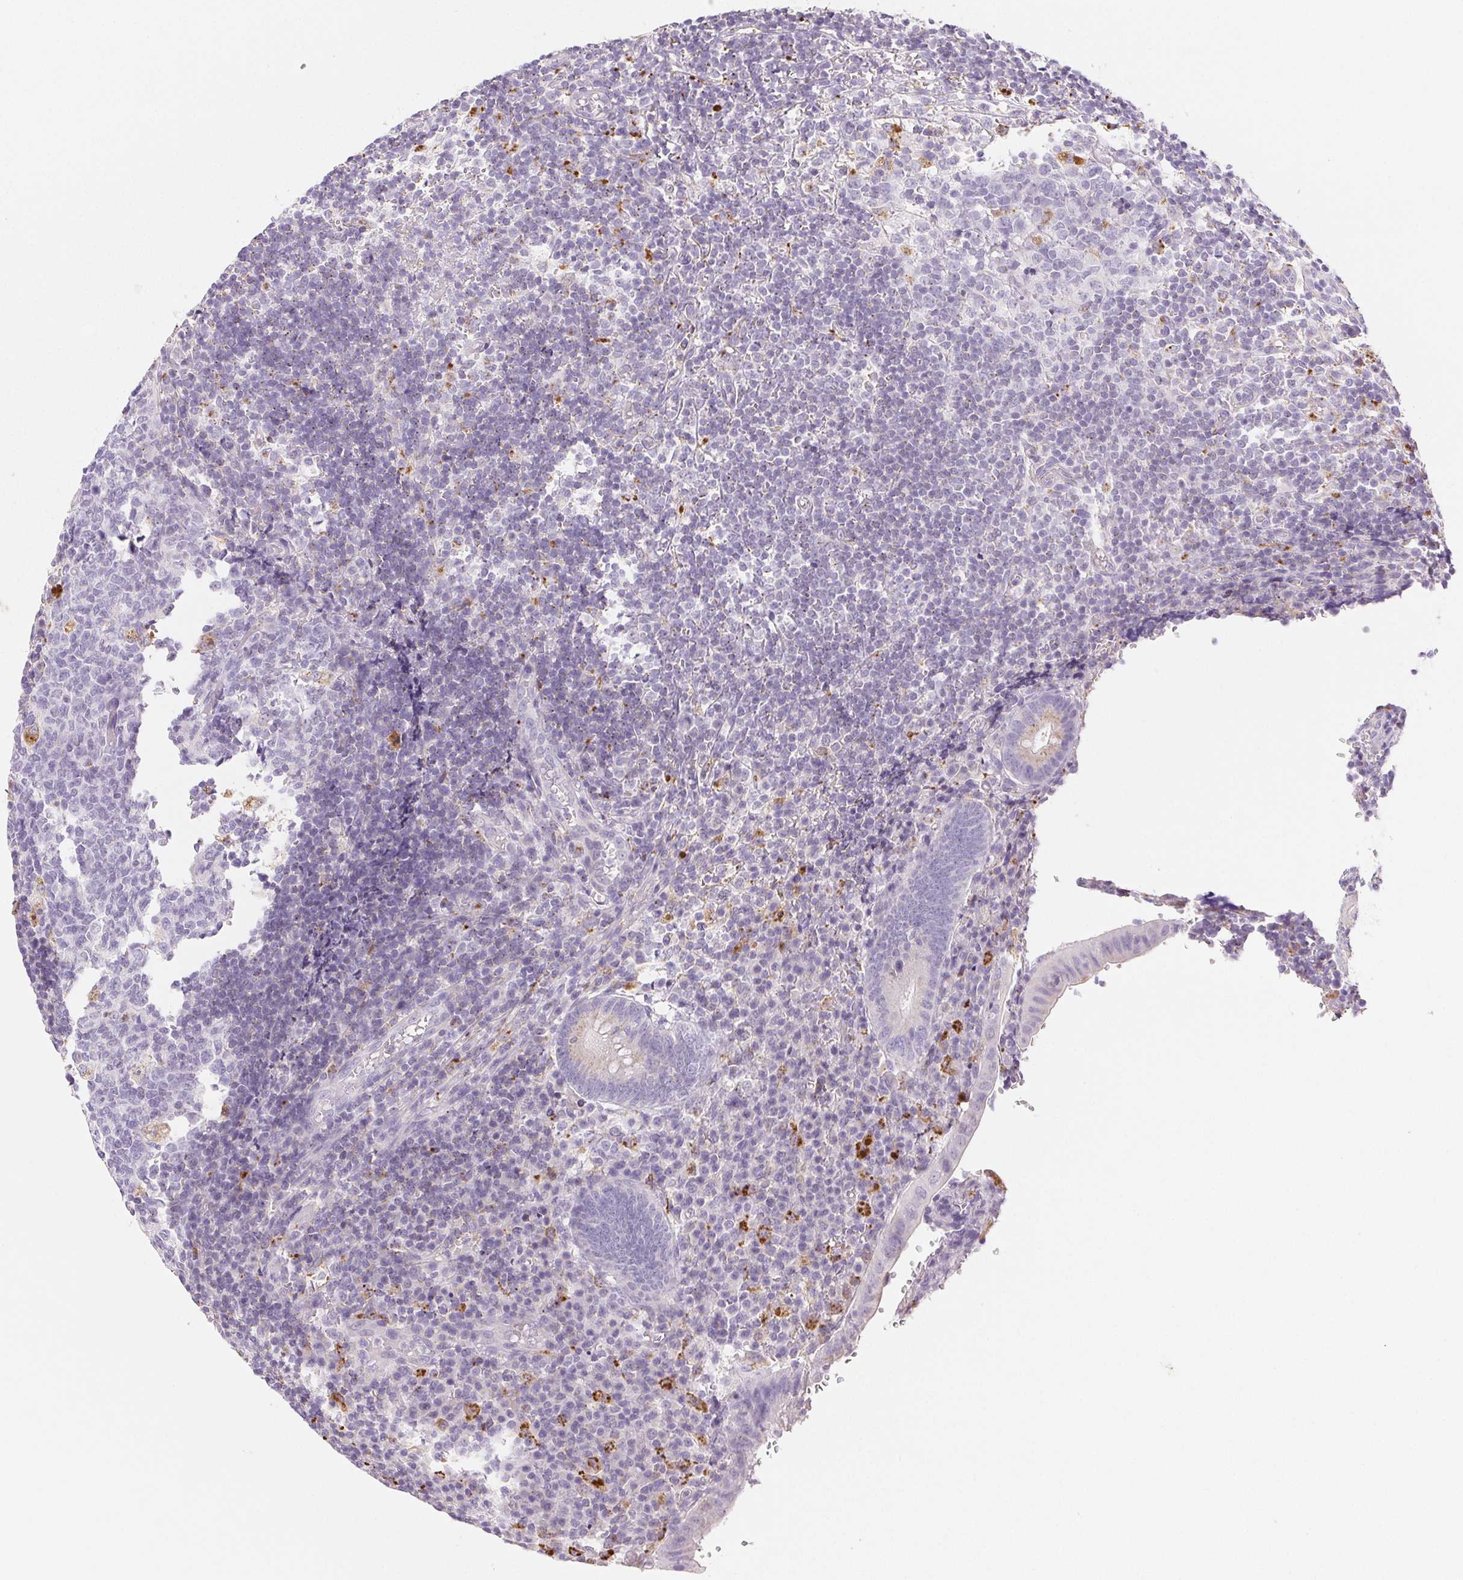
{"staining": {"intensity": "negative", "quantity": "none", "location": "none"}, "tissue": "appendix", "cell_type": "Glandular cells", "image_type": "normal", "snomed": [{"axis": "morphology", "description": "Normal tissue, NOS"}, {"axis": "topography", "description": "Appendix"}], "caption": "Immunohistochemistry photomicrograph of normal appendix: human appendix stained with DAB demonstrates no significant protein positivity in glandular cells. The staining was performed using DAB (3,3'-diaminobenzidine) to visualize the protein expression in brown, while the nuclei were stained in blue with hematoxylin (Magnification: 20x).", "gene": "LIPA", "patient": {"sex": "male", "age": 18}}